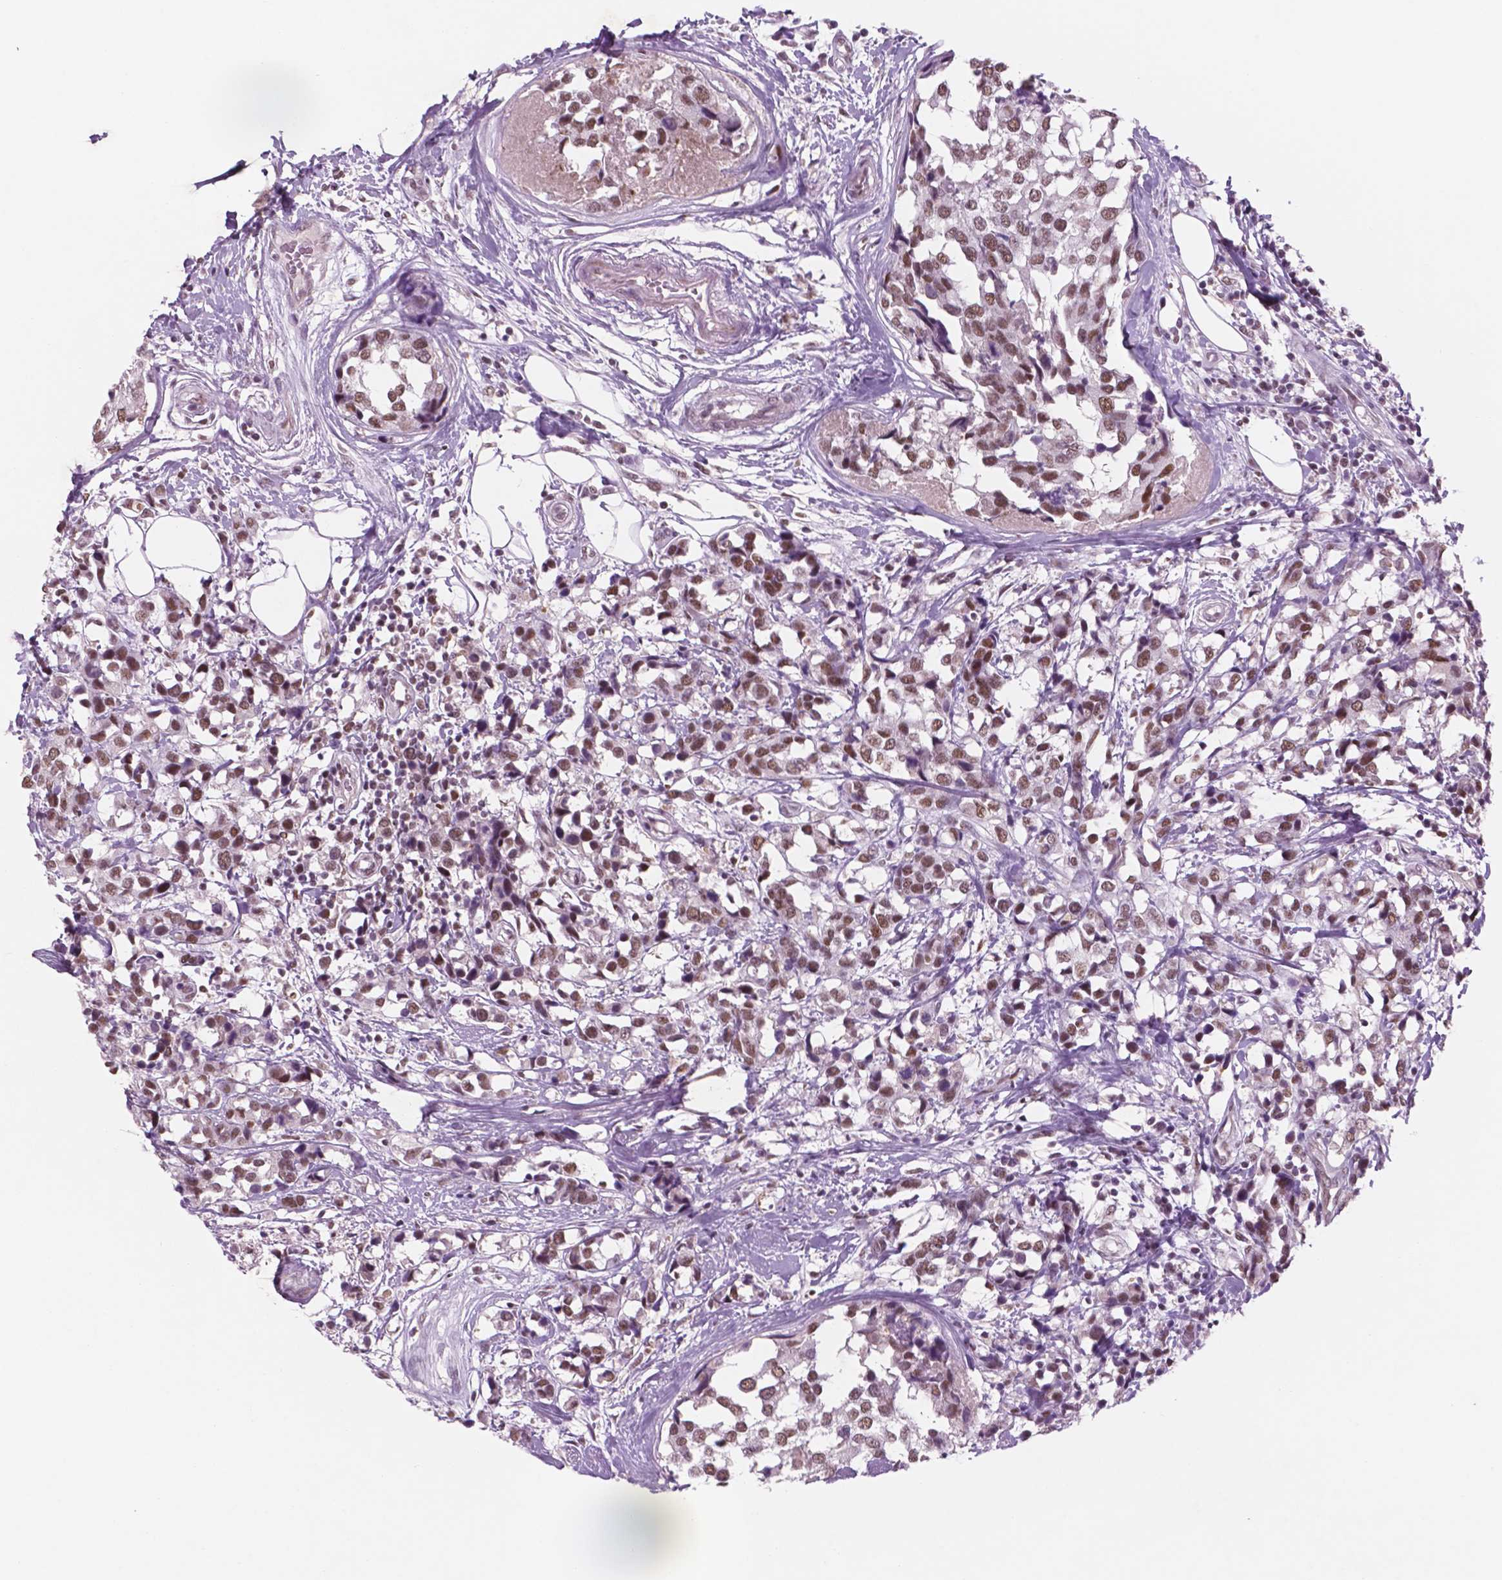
{"staining": {"intensity": "moderate", "quantity": ">75%", "location": "nuclear"}, "tissue": "breast cancer", "cell_type": "Tumor cells", "image_type": "cancer", "snomed": [{"axis": "morphology", "description": "Lobular carcinoma"}, {"axis": "topography", "description": "Breast"}], "caption": "Human lobular carcinoma (breast) stained with a protein marker displays moderate staining in tumor cells.", "gene": "CTR9", "patient": {"sex": "female", "age": 59}}